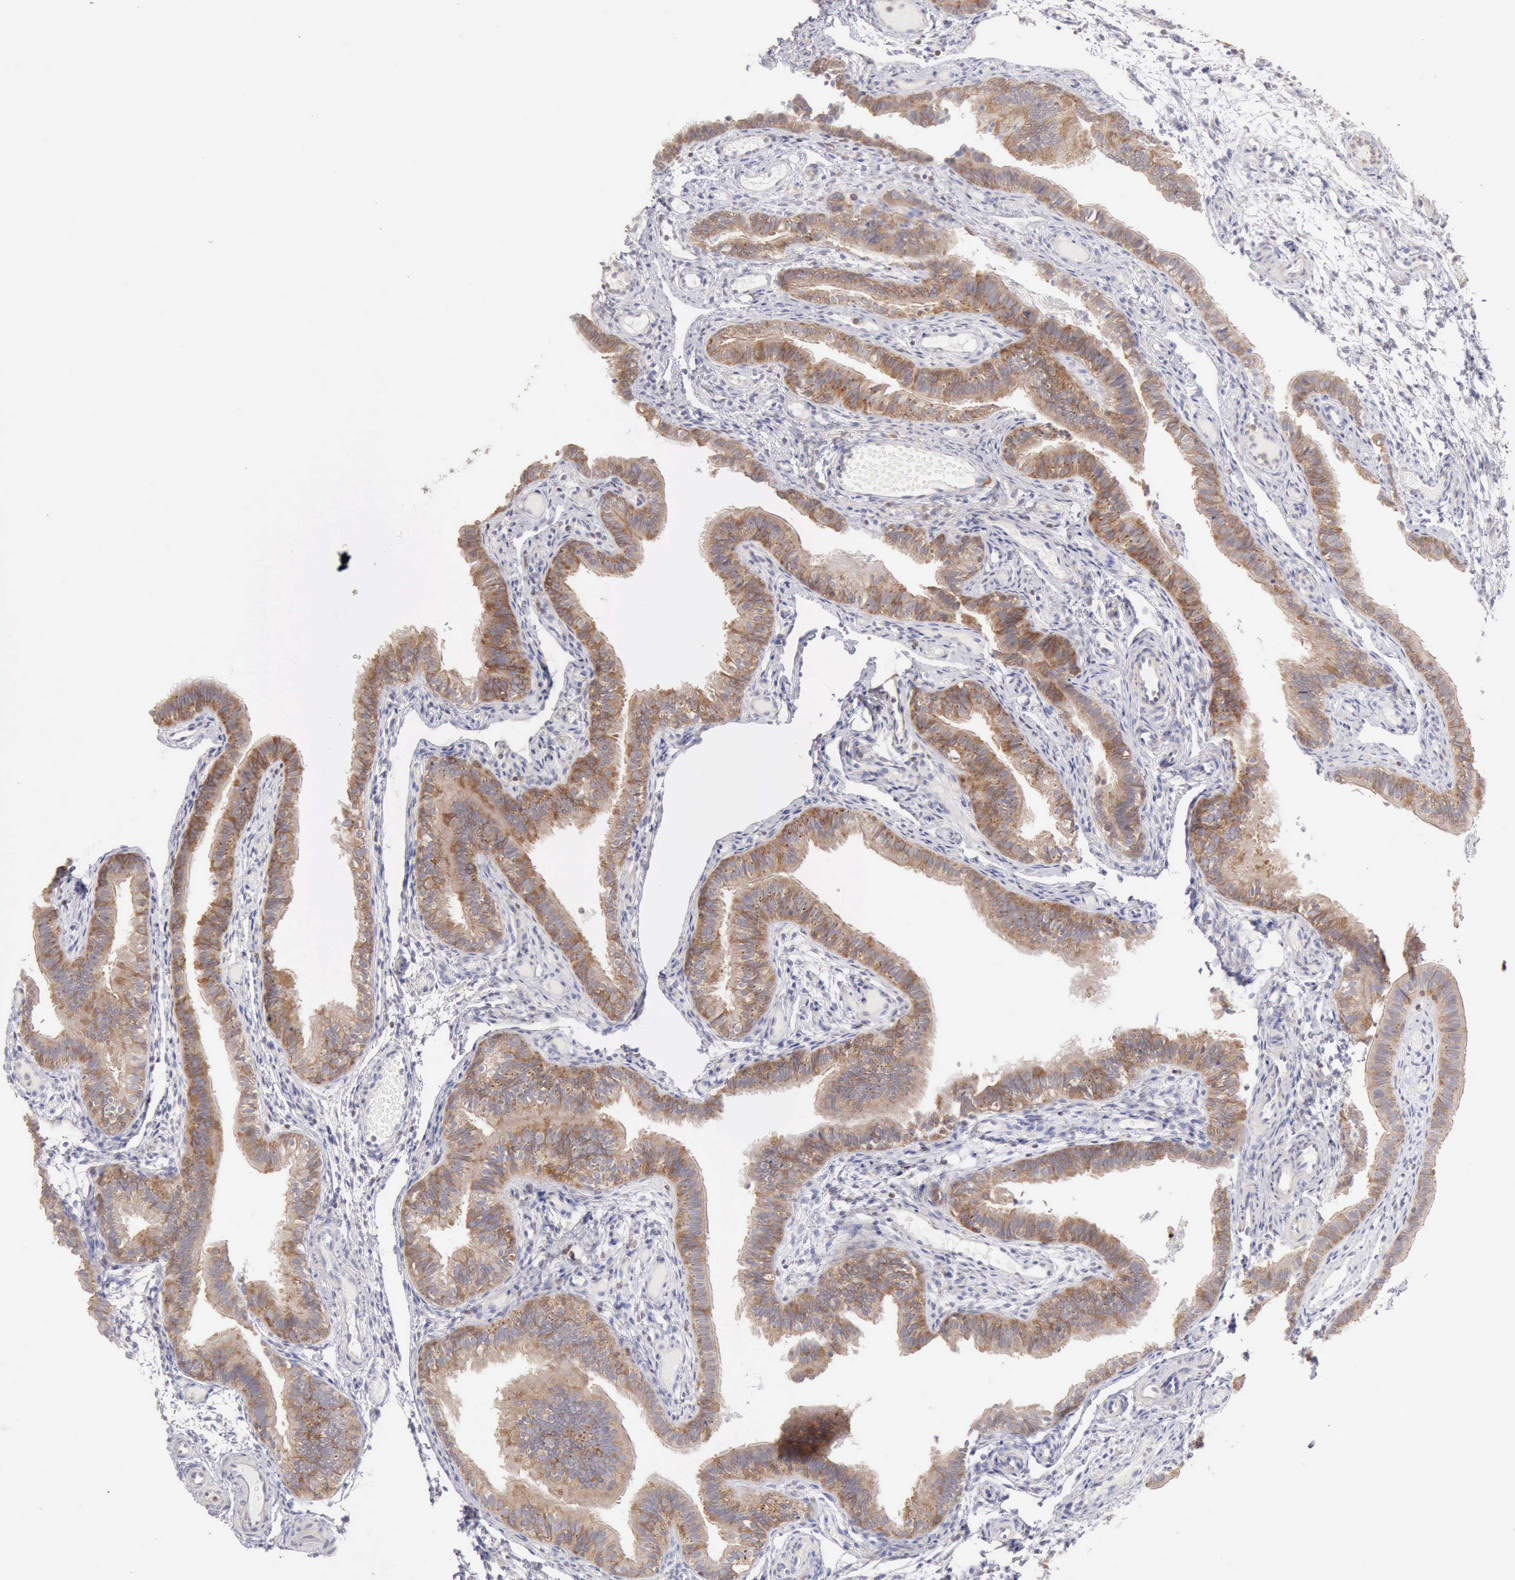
{"staining": {"intensity": "moderate", "quantity": ">75%", "location": "cytoplasmic/membranous"}, "tissue": "fallopian tube", "cell_type": "Glandular cells", "image_type": "normal", "snomed": [{"axis": "morphology", "description": "Normal tissue, NOS"}, {"axis": "morphology", "description": "Dermoid, NOS"}, {"axis": "topography", "description": "Fallopian tube"}], "caption": "Immunohistochemistry (DAB (3,3'-diaminobenzidine)) staining of unremarkable fallopian tube exhibits moderate cytoplasmic/membranous protein positivity in approximately >75% of glandular cells. (Stains: DAB (3,3'-diaminobenzidine) in brown, nuclei in blue, Microscopy: brightfield microscopy at high magnification).", "gene": "SASH3", "patient": {"sex": "female", "age": 33}}